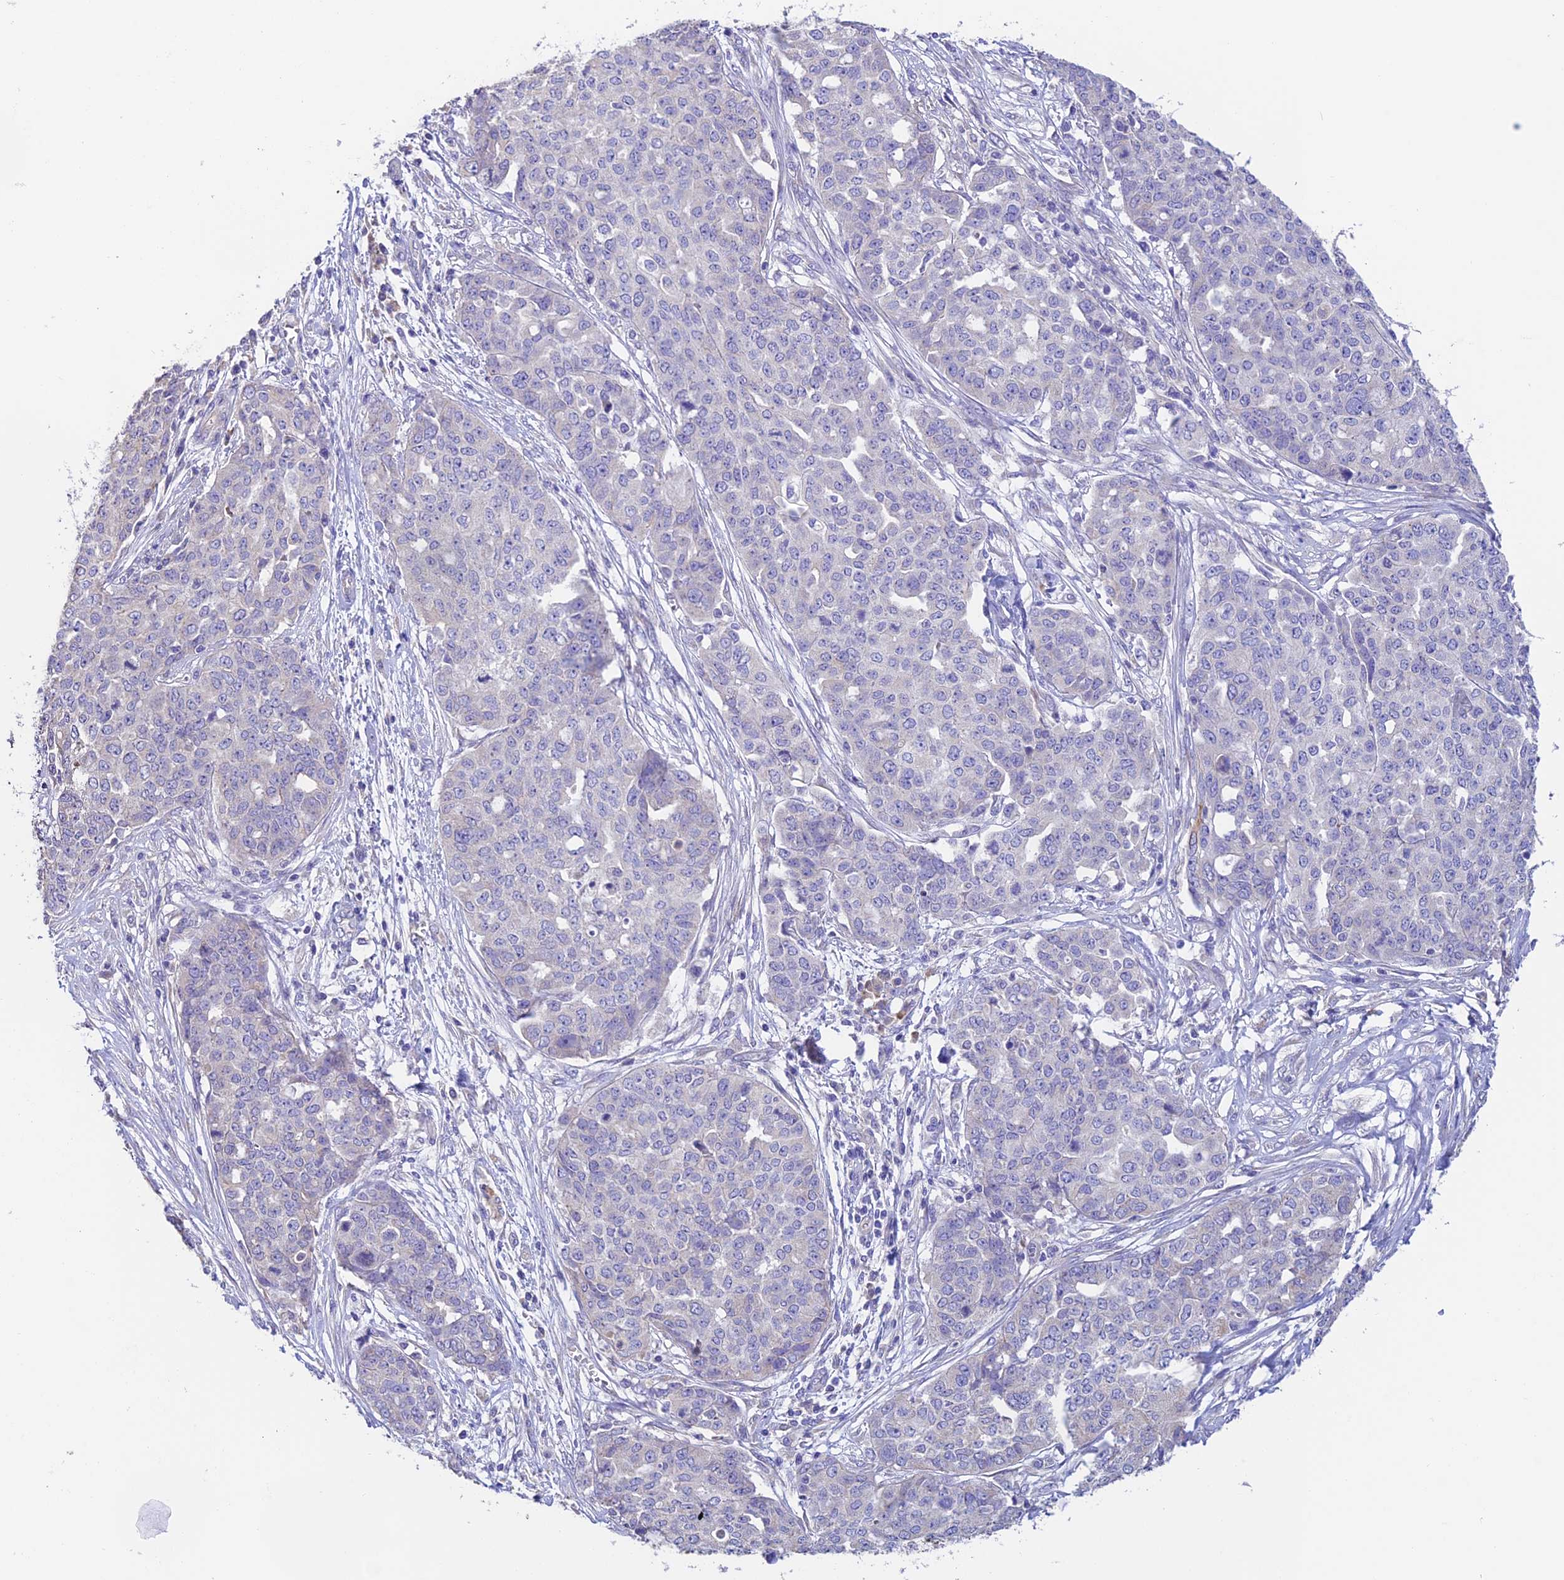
{"staining": {"intensity": "negative", "quantity": "none", "location": "none"}, "tissue": "ovarian cancer", "cell_type": "Tumor cells", "image_type": "cancer", "snomed": [{"axis": "morphology", "description": "Cystadenocarcinoma, serous, NOS"}, {"axis": "topography", "description": "Soft tissue"}, {"axis": "topography", "description": "Ovary"}], "caption": "Immunohistochemistry (IHC) image of neoplastic tissue: ovarian serous cystadenocarcinoma stained with DAB demonstrates no significant protein staining in tumor cells.", "gene": "EMC3", "patient": {"sex": "female", "age": 57}}